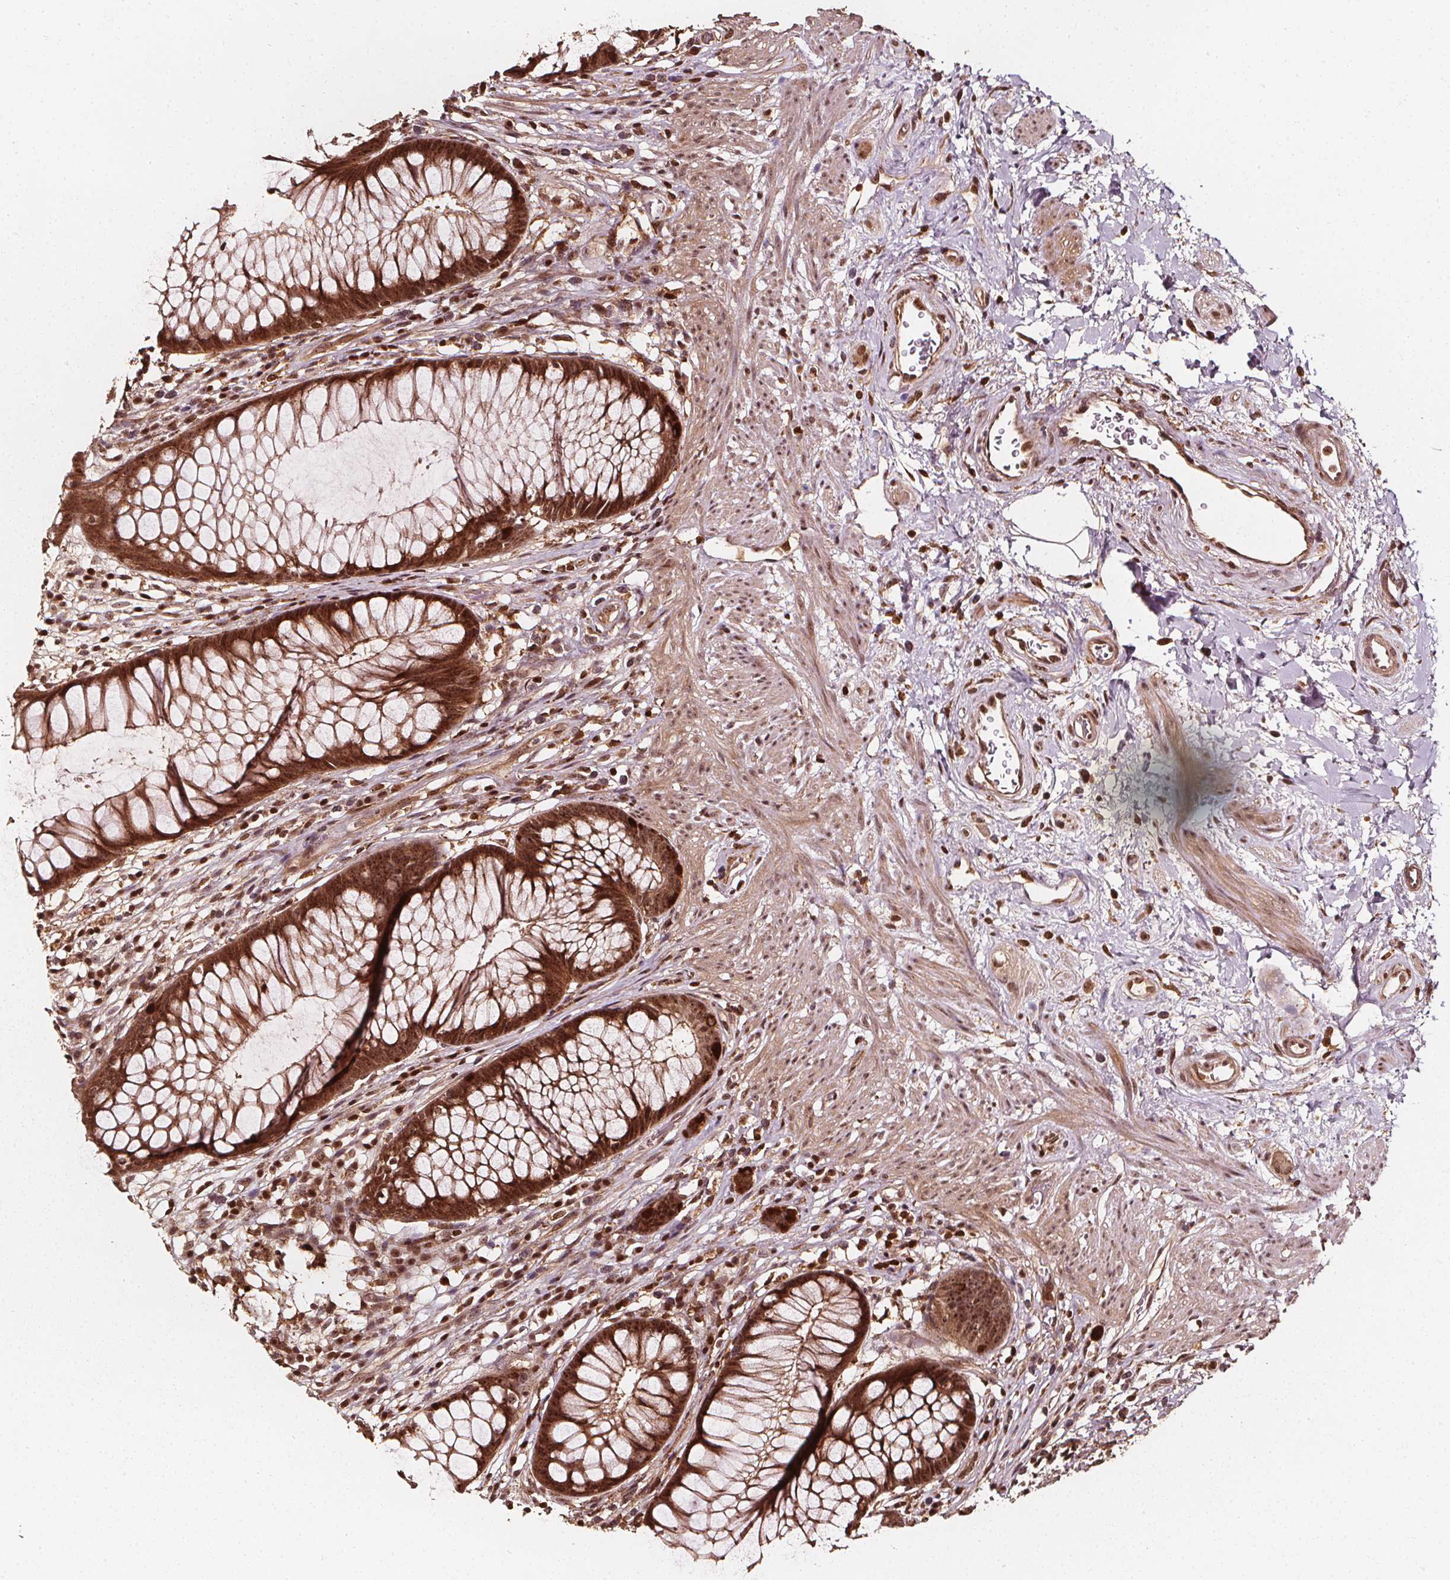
{"staining": {"intensity": "strong", "quantity": ">75%", "location": "cytoplasmic/membranous,nuclear"}, "tissue": "rectum", "cell_type": "Glandular cells", "image_type": "normal", "snomed": [{"axis": "morphology", "description": "Normal tissue, NOS"}, {"axis": "topography", "description": "Smooth muscle"}, {"axis": "topography", "description": "Rectum"}], "caption": "IHC staining of benign rectum, which displays high levels of strong cytoplasmic/membranous,nuclear staining in about >75% of glandular cells indicating strong cytoplasmic/membranous,nuclear protein expression. The staining was performed using DAB (brown) for protein detection and nuclei were counterstained in hematoxylin (blue).", "gene": "EXOSC9", "patient": {"sex": "male", "age": 53}}